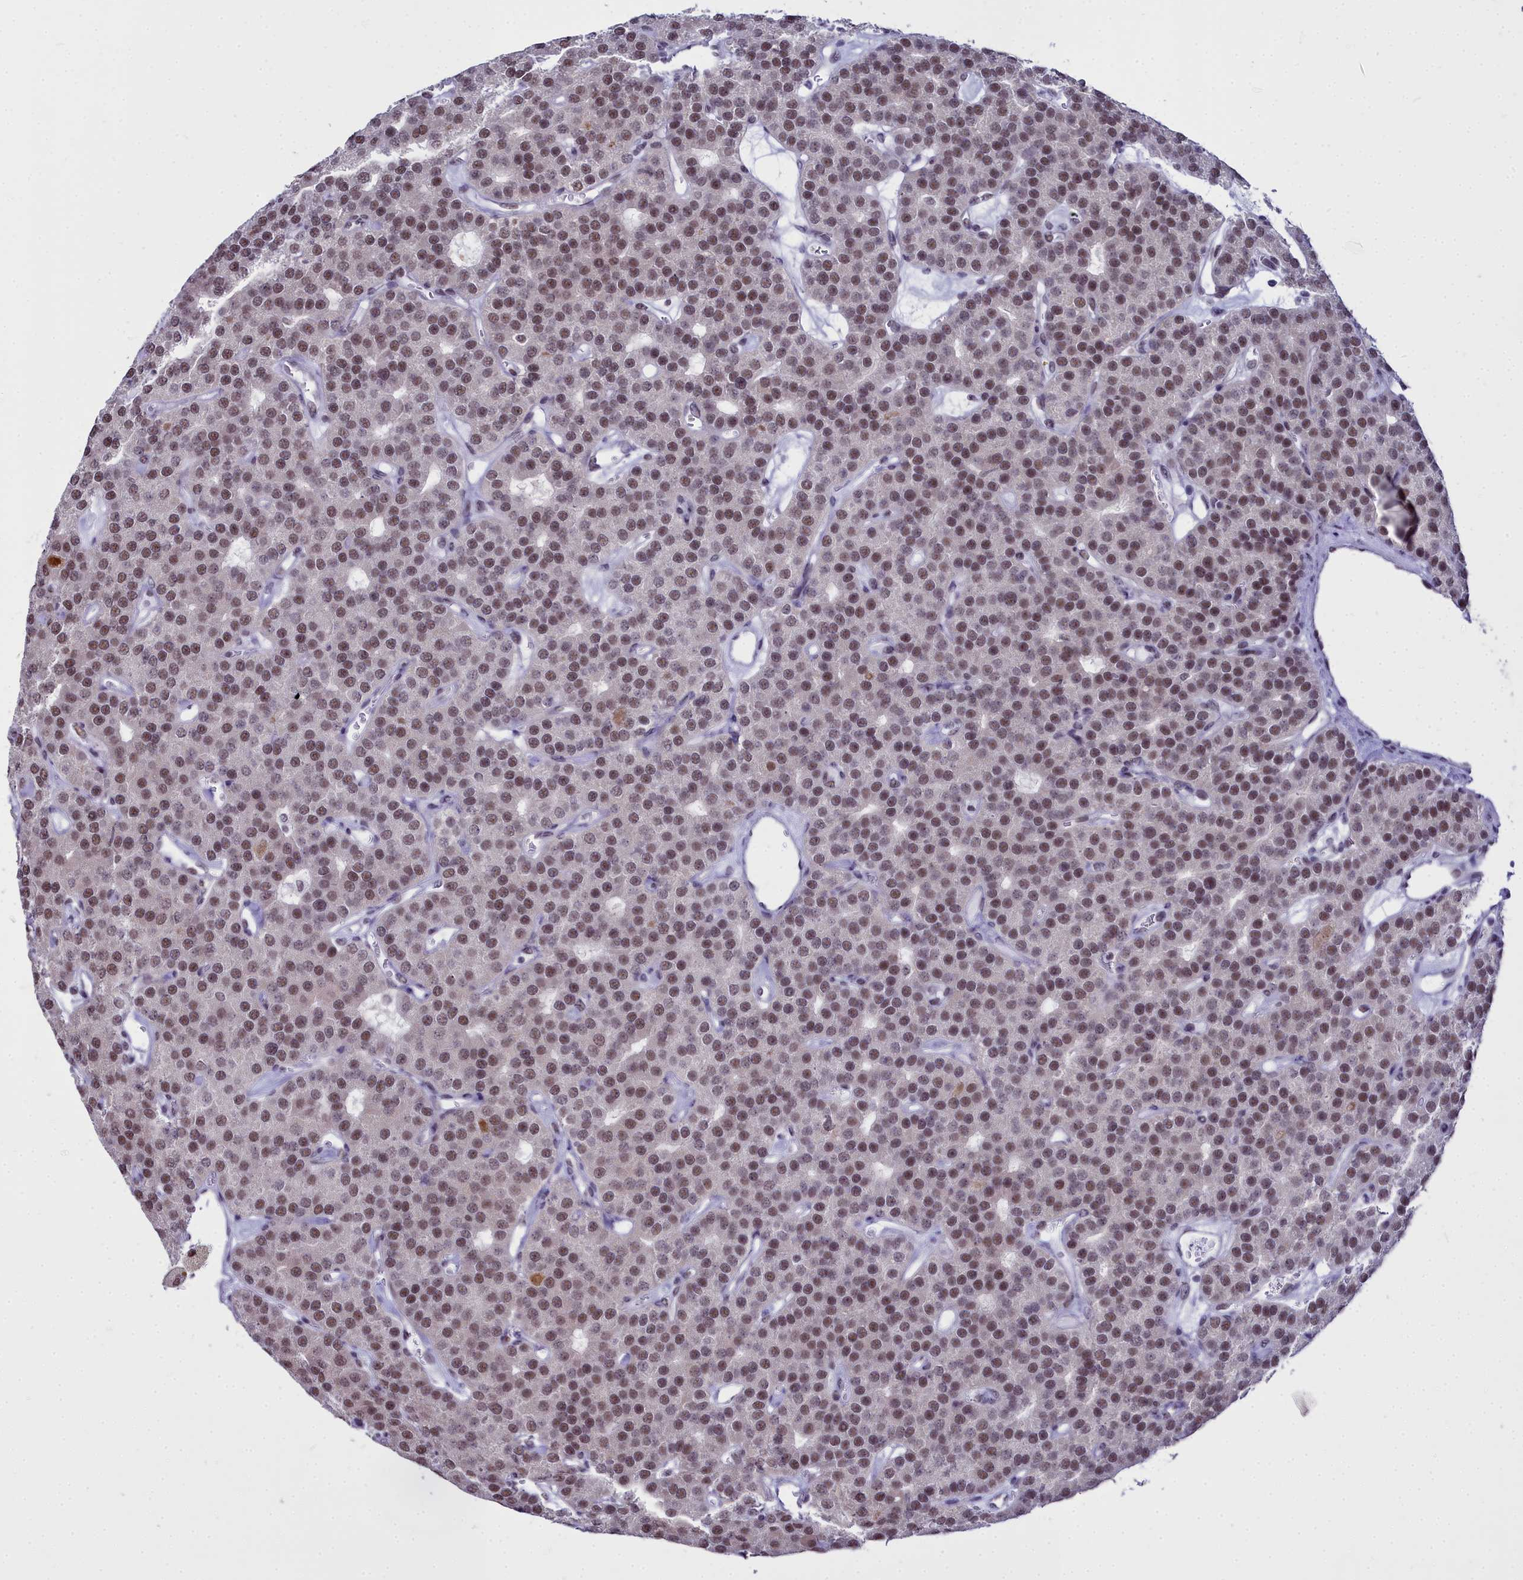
{"staining": {"intensity": "moderate", "quantity": ">75%", "location": "nuclear"}, "tissue": "parathyroid gland", "cell_type": "Glandular cells", "image_type": "normal", "snomed": [{"axis": "morphology", "description": "Normal tissue, NOS"}, {"axis": "morphology", "description": "Adenoma, NOS"}, {"axis": "topography", "description": "Parathyroid gland"}], "caption": "Approximately >75% of glandular cells in normal parathyroid gland display moderate nuclear protein positivity as visualized by brown immunohistochemical staining.", "gene": "RBM12", "patient": {"sex": "female", "age": 86}}